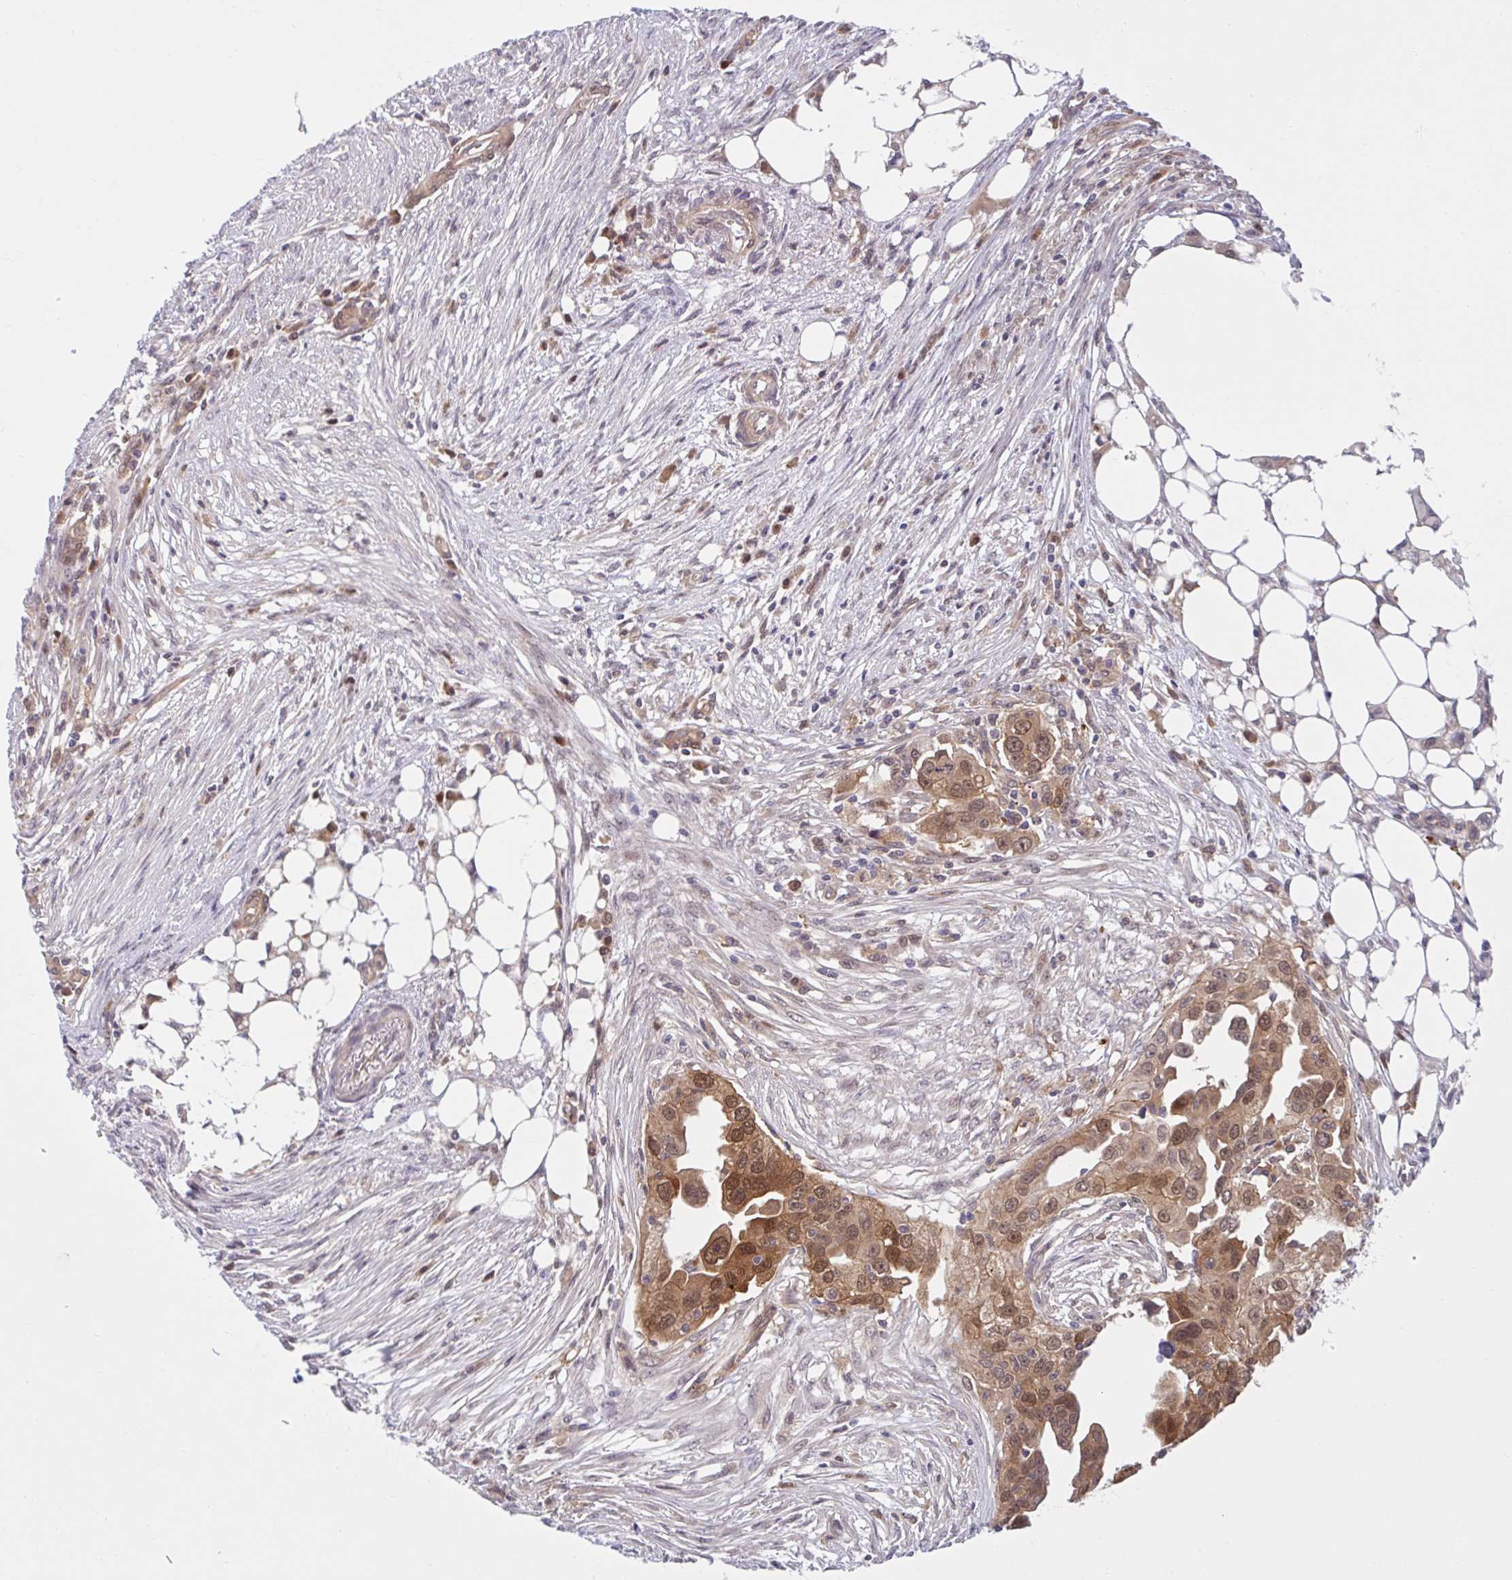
{"staining": {"intensity": "moderate", "quantity": ">75%", "location": "cytoplasmic/membranous,nuclear"}, "tissue": "ovarian cancer", "cell_type": "Tumor cells", "image_type": "cancer", "snomed": [{"axis": "morphology", "description": "Carcinoma, endometroid"}, {"axis": "morphology", "description": "Cystadenocarcinoma, serous, NOS"}, {"axis": "topography", "description": "Ovary"}], "caption": "Brown immunohistochemical staining in human serous cystadenocarcinoma (ovarian) reveals moderate cytoplasmic/membranous and nuclear expression in about >75% of tumor cells.", "gene": "HMBS", "patient": {"sex": "female", "age": 45}}